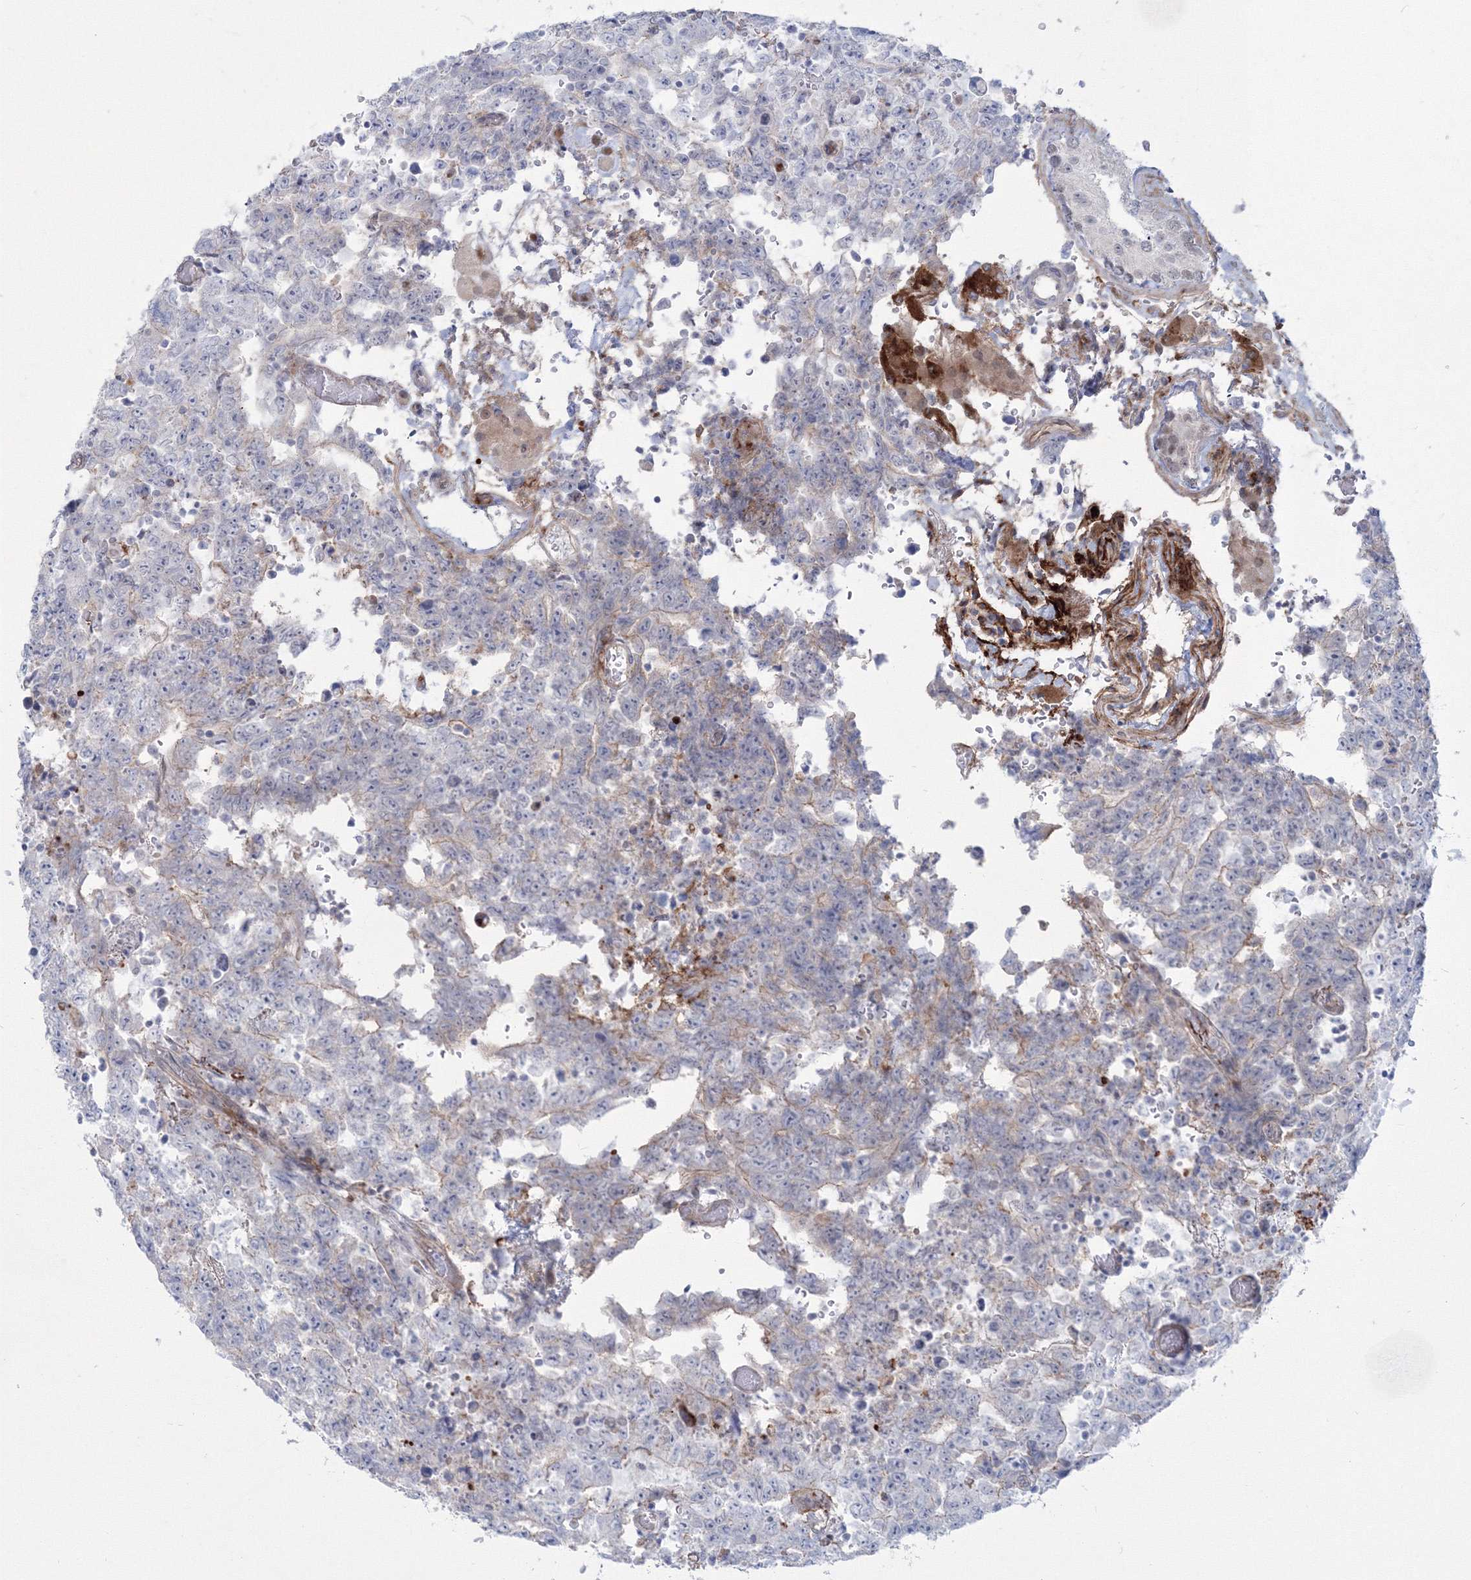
{"staining": {"intensity": "negative", "quantity": "none", "location": "none"}, "tissue": "testis cancer", "cell_type": "Tumor cells", "image_type": "cancer", "snomed": [{"axis": "morphology", "description": "Carcinoma, Embryonal, NOS"}, {"axis": "topography", "description": "Testis"}], "caption": "Immunohistochemistry image of testis cancer stained for a protein (brown), which demonstrates no staining in tumor cells.", "gene": "HYAL2", "patient": {"sex": "male", "age": 26}}